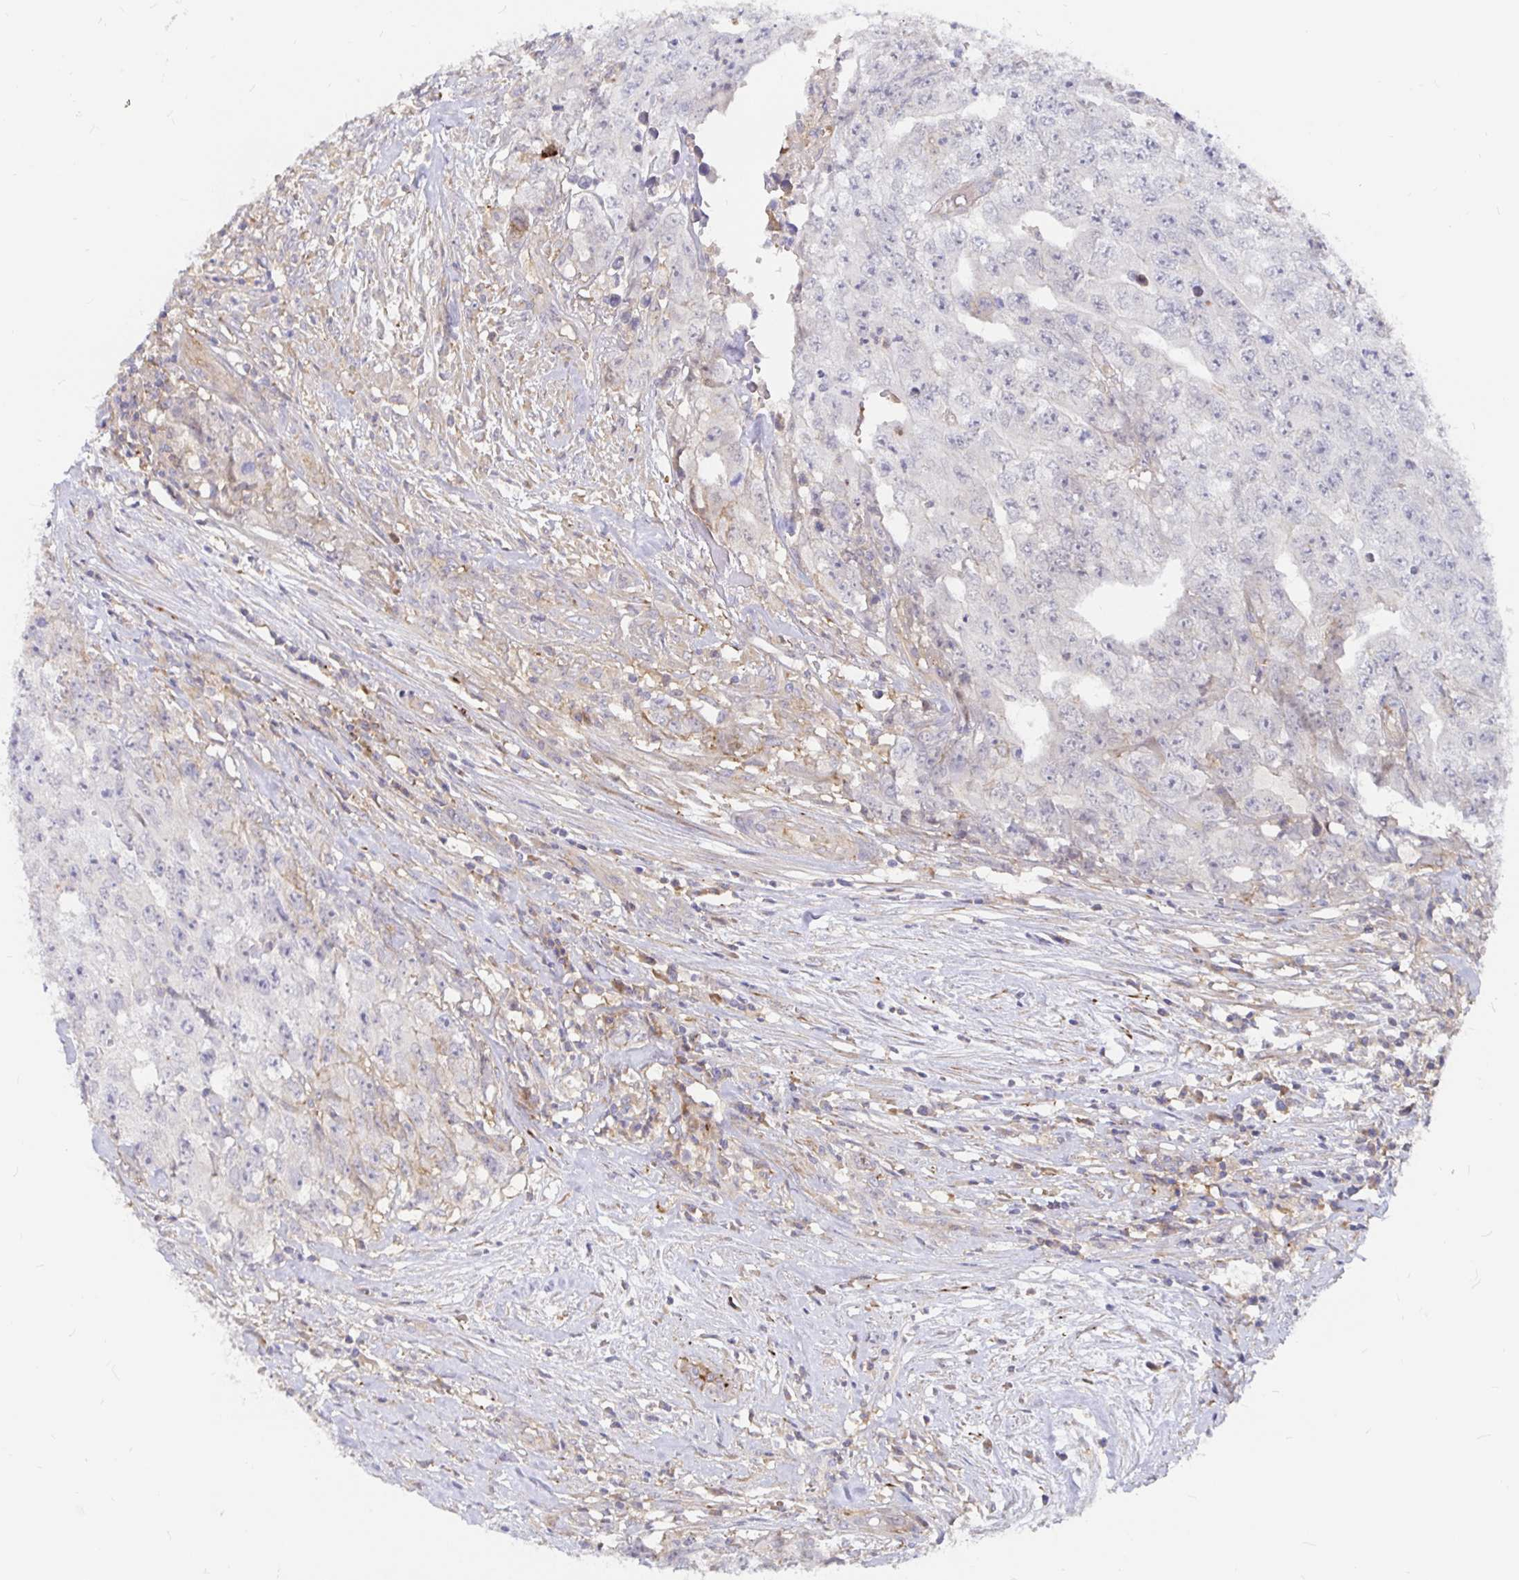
{"staining": {"intensity": "negative", "quantity": "none", "location": "none"}, "tissue": "testis cancer", "cell_type": "Tumor cells", "image_type": "cancer", "snomed": [{"axis": "morphology", "description": "Carcinoma, Embryonal, NOS"}, {"axis": "morphology", "description": "Teratoma, malignant, NOS"}, {"axis": "topography", "description": "Testis"}], "caption": "High magnification brightfield microscopy of embryonal carcinoma (testis) stained with DAB (3,3'-diaminobenzidine) (brown) and counterstained with hematoxylin (blue): tumor cells show no significant expression.", "gene": "KCTD19", "patient": {"sex": "male", "age": 24}}